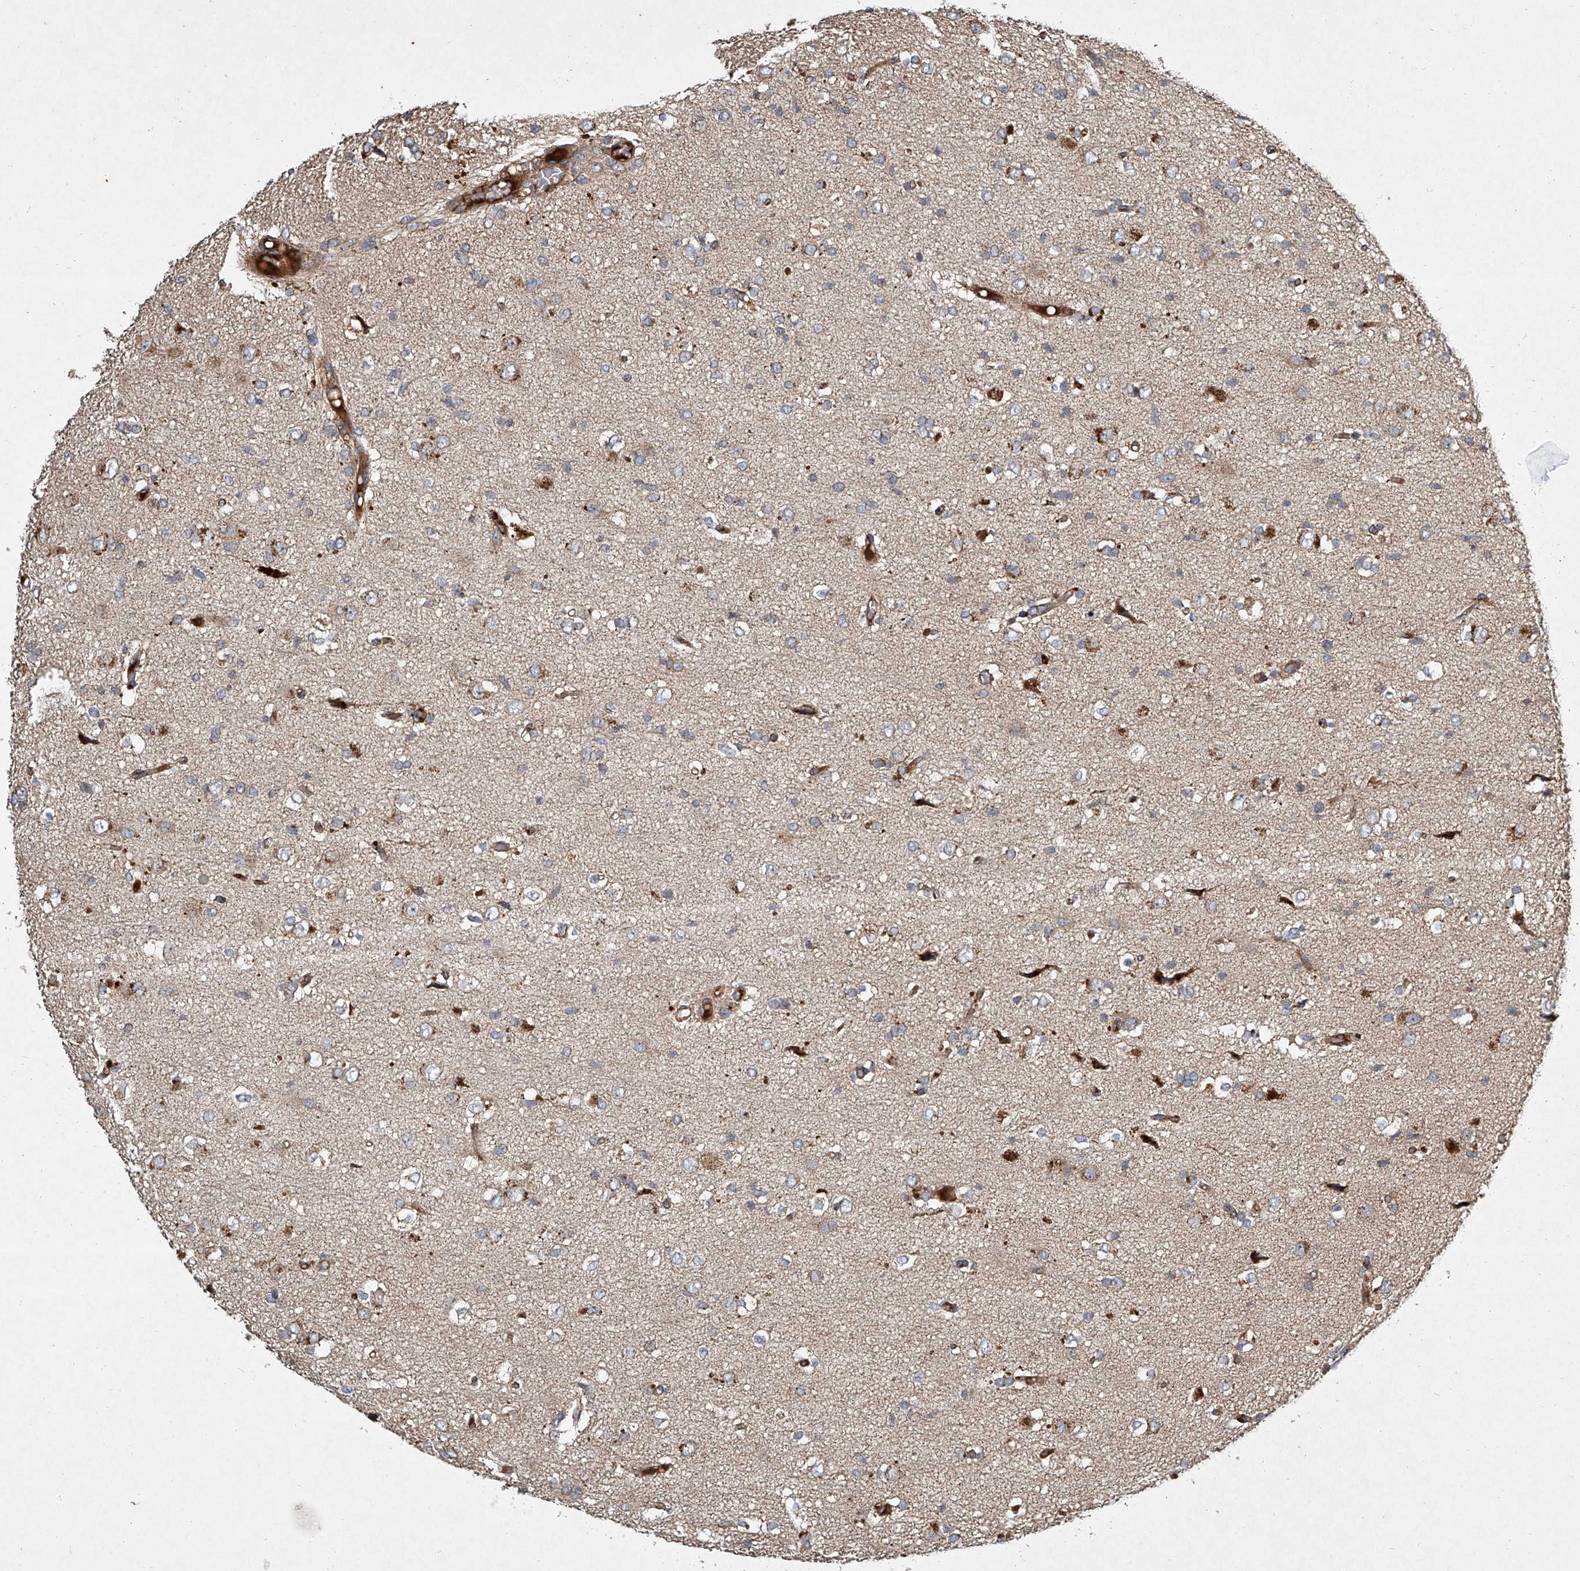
{"staining": {"intensity": "moderate", "quantity": "25%-75%", "location": "cytoplasmic/membranous"}, "tissue": "glioma", "cell_type": "Tumor cells", "image_type": "cancer", "snomed": [{"axis": "morphology", "description": "Glioma, malignant, High grade"}, {"axis": "topography", "description": "Brain"}], "caption": "This is an image of immunohistochemistry (IHC) staining of malignant glioma (high-grade), which shows moderate positivity in the cytoplasmic/membranous of tumor cells.", "gene": "EVA1C", "patient": {"sex": "female", "age": 59}}